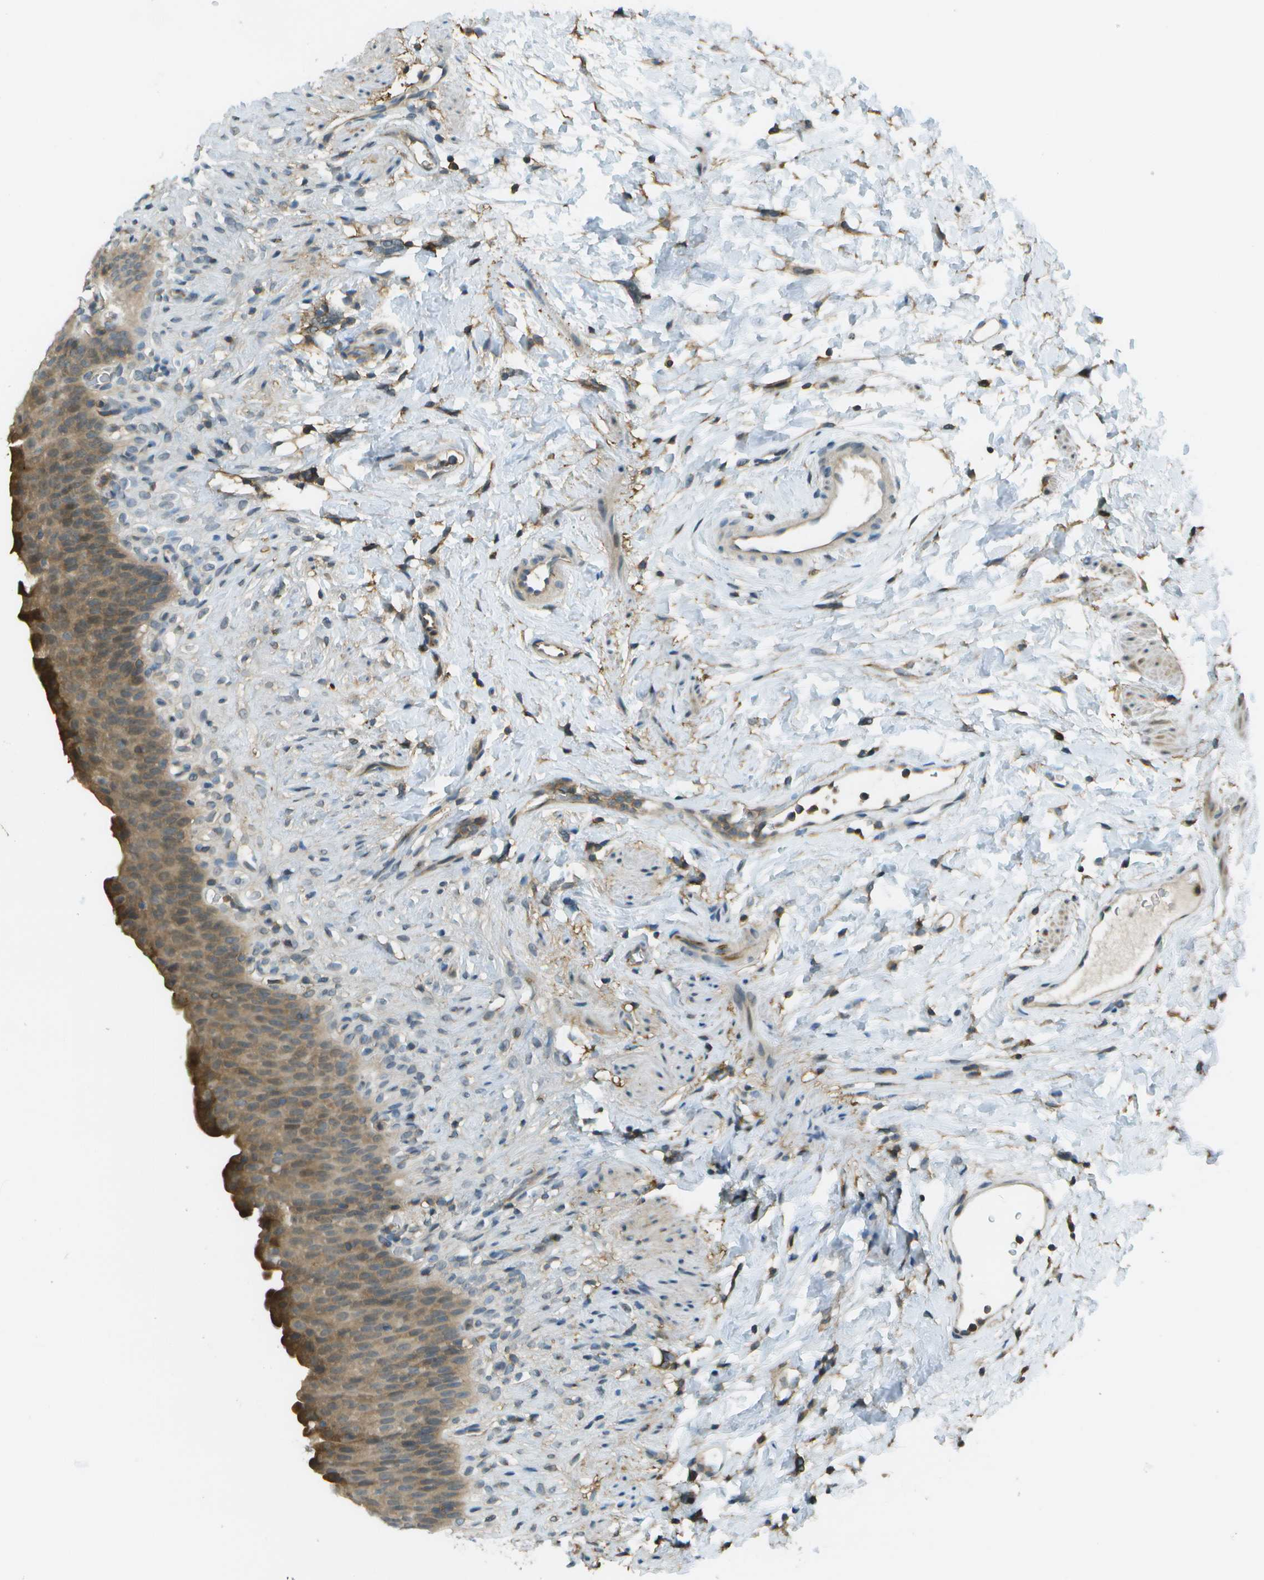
{"staining": {"intensity": "moderate", "quantity": ">75%", "location": "cytoplasmic/membranous"}, "tissue": "urinary bladder", "cell_type": "Urothelial cells", "image_type": "normal", "snomed": [{"axis": "morphology", "description": "Normal tissue, NOS"}, {"axis": "topography", "description": "Urinary bladder"}], "caption": "DAB (3,3'-diaminobenzidine) immunohistochemical staining of unremarkable urinary bladder demonstrates moderate cytoplasmic/membranous protein staining in about >75% of urothelial cells.", "gene": "LRRC66", "patient": {"sex": "female", "age": 79}}